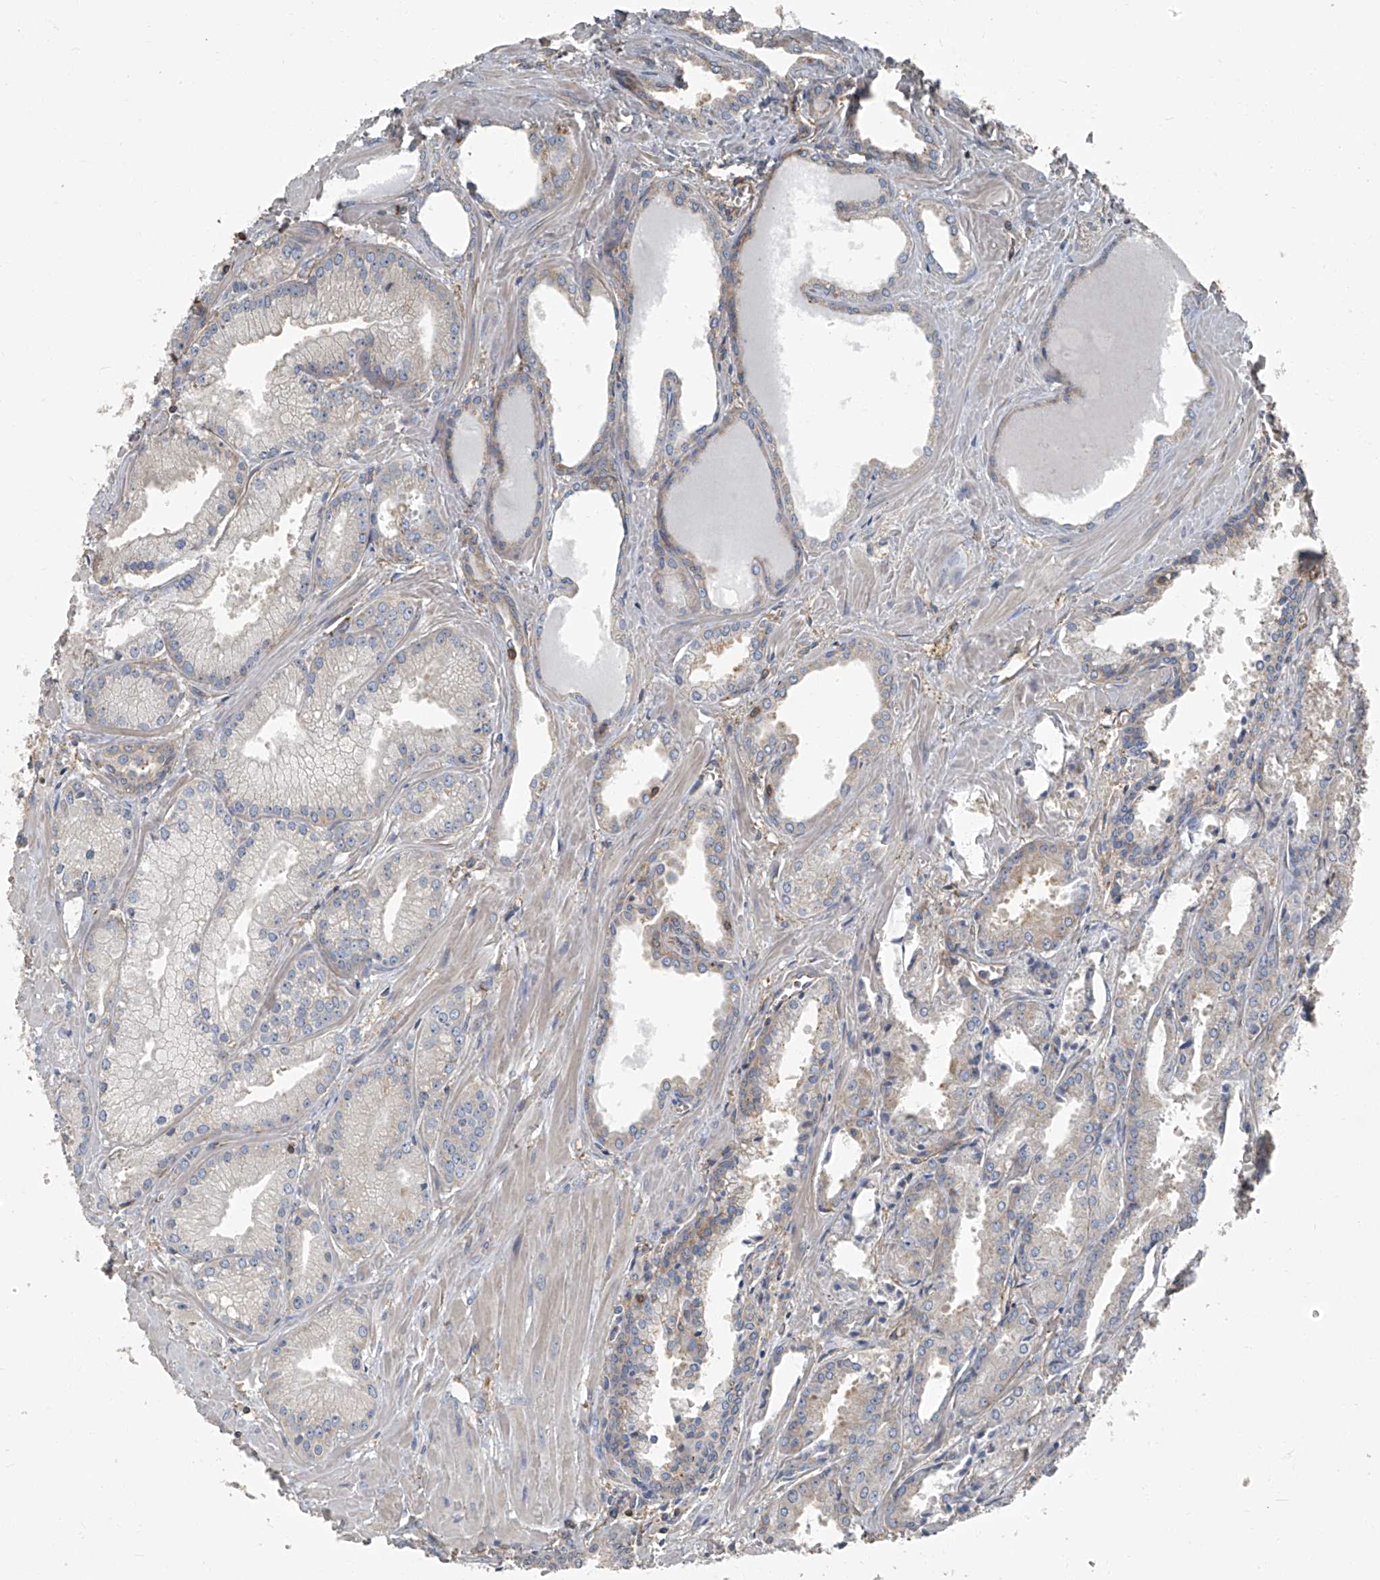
{"staining": {"intensity": "negative", "quantity": "none", "location": "none"}, "tissue": "prostate cancer", "cell_type": "Tumor cells", "image_type": "cancer", "snomed": [{"axis": "morphology", "description": "Adenocarcinoma, Low grade"}, {"axis": "topography", "description": "Prostate"}], "caption": "Immunohistochemical staining of human prostate cancer exhibits no significant expression in tumor cells.", "gene": "SEPTIN7", "patient": {"sex": "male", "age": 67}}